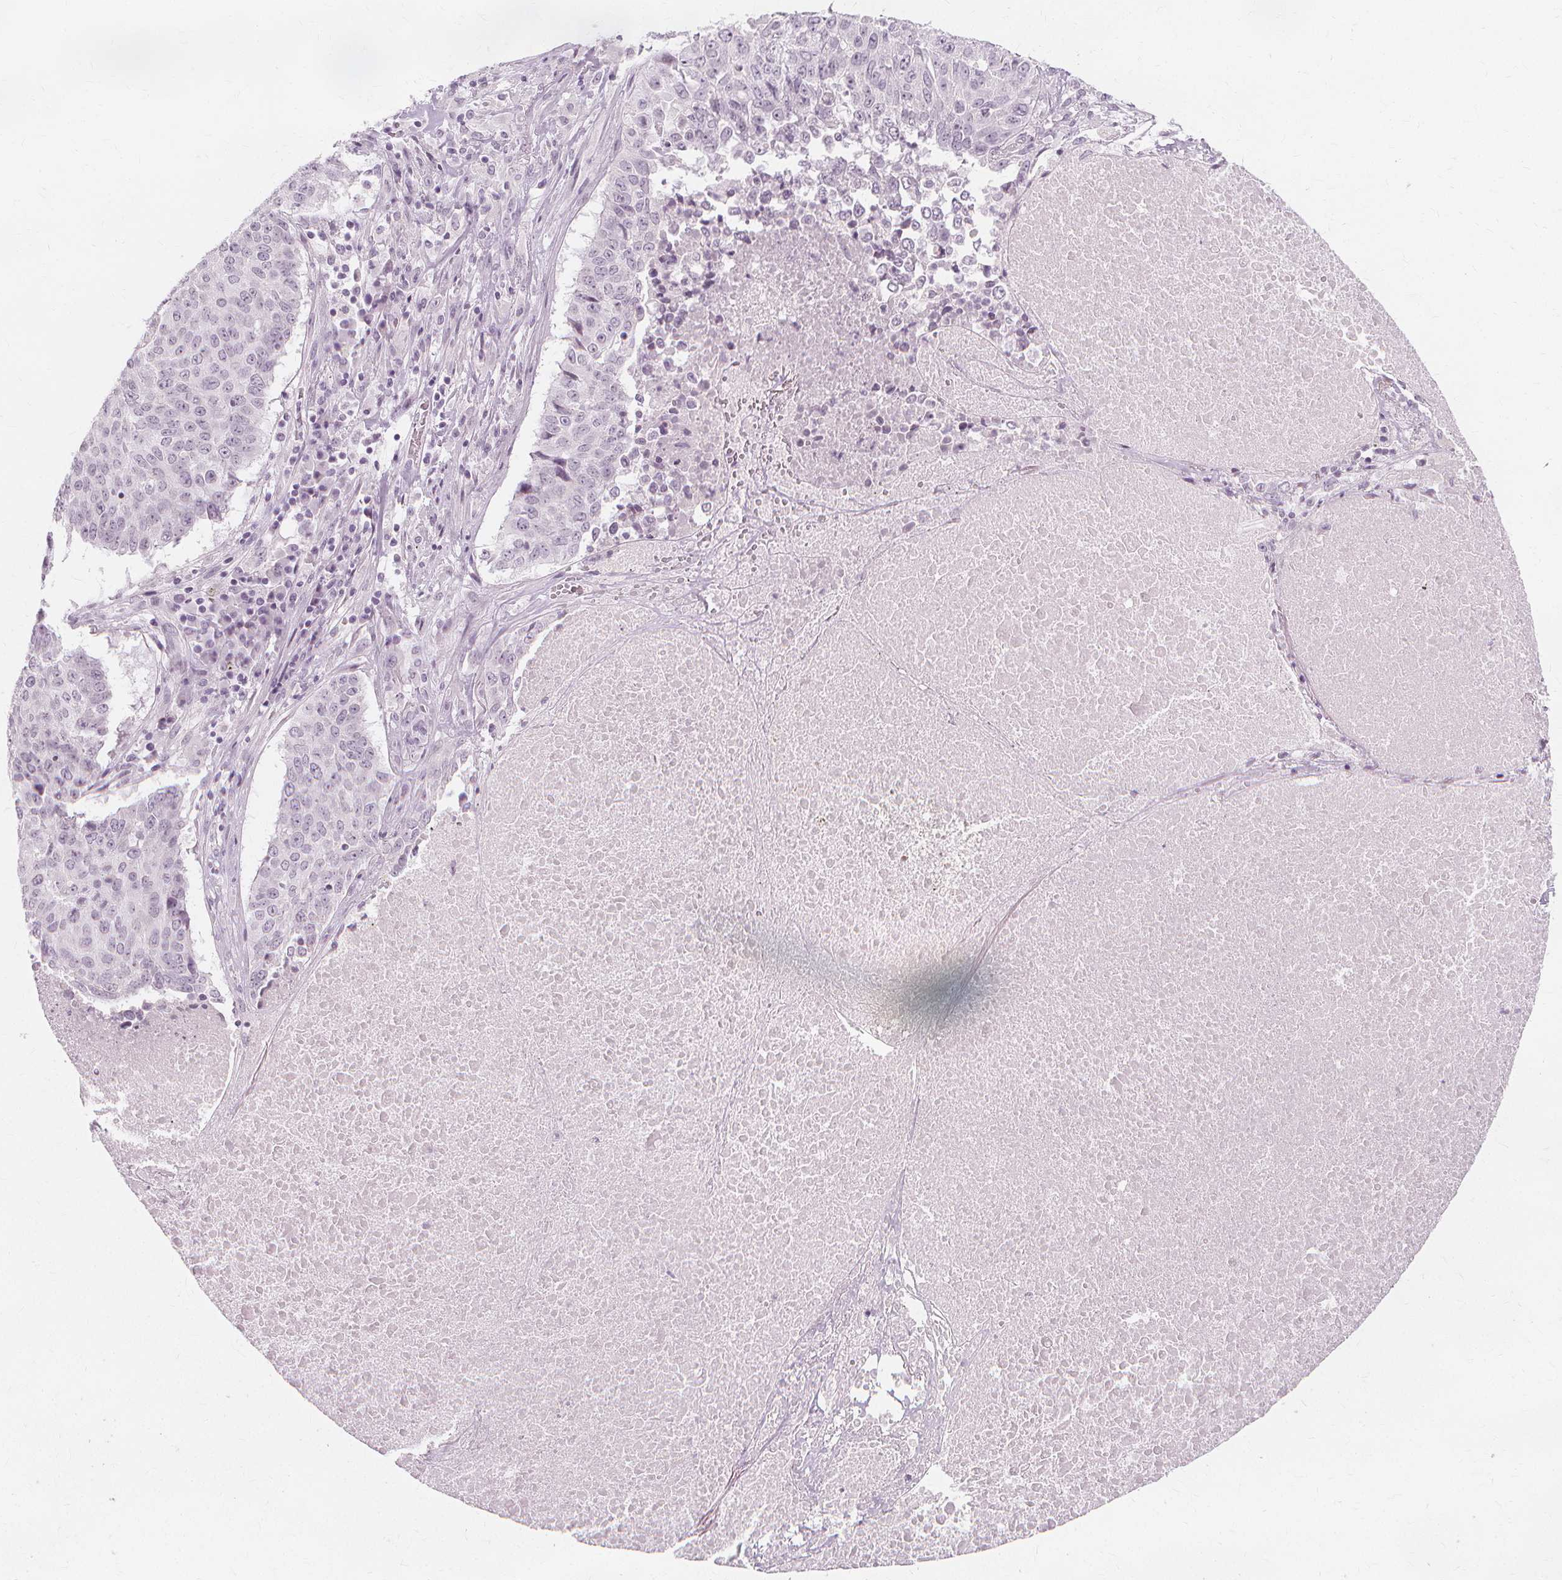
{"staining": {"intensity": "negative", "quantity": "none", "location": "none"}, "tissue": "lung cancer", "cell_type": "Tumor cells", "image_type": "cancer", "snomed": [{"axis": "morphology", "description": "Normal tissue, NOS"}, {"axis": "morphology", "description": "Squamous cell carcinoma, NOS"}, {"axis": "topography", "description": "Bronchus"}, {"axis": "topography", "description": "Lung"}], "caption": "This is an IHC image of human lung squamous cell carcinoma. There is no positivity in tumor cells.", "gene": "NXPE1", "patient": {"sex": "male", "age": 64}}